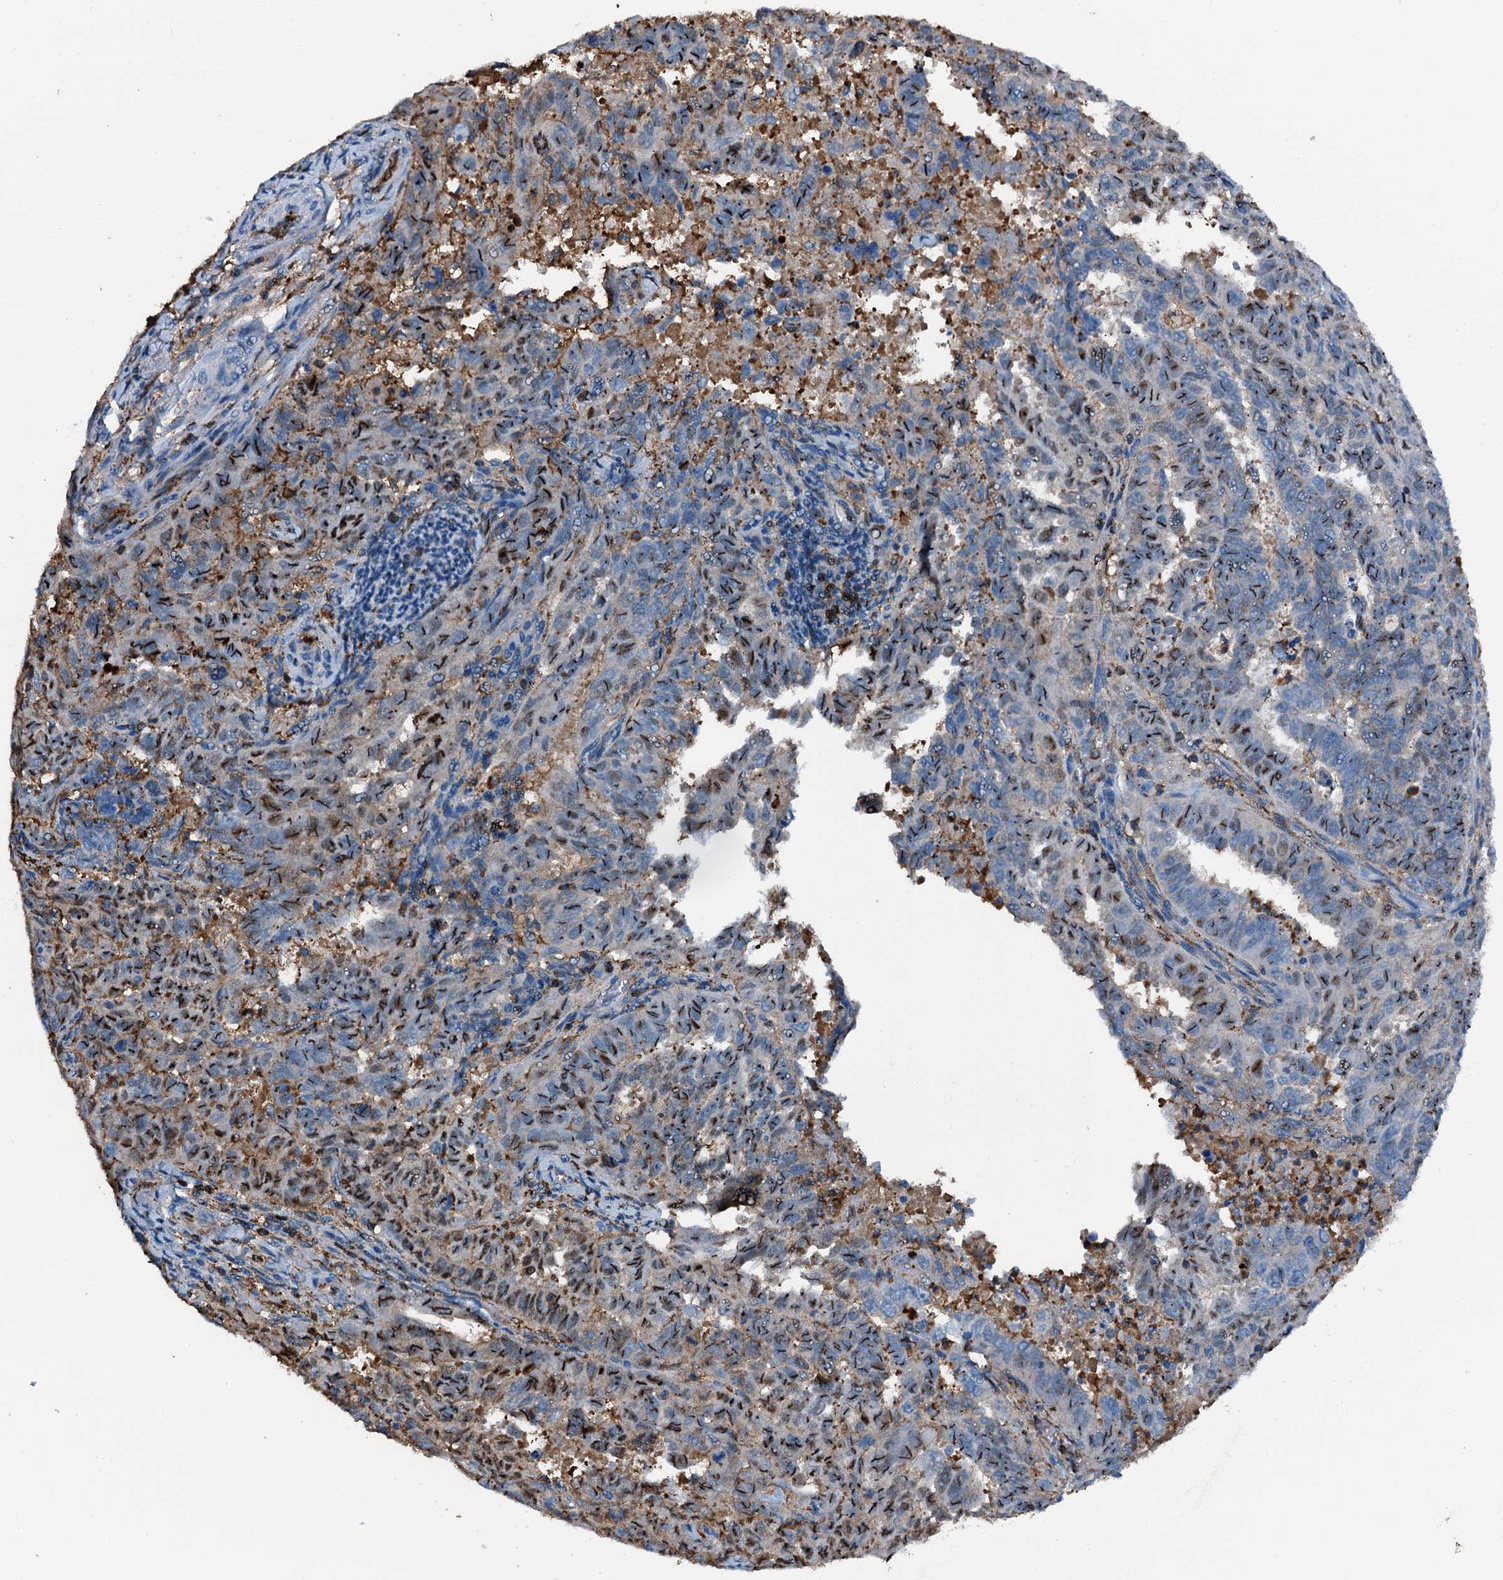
{"staining": {"intensity": "moderate", "quantity": "25%-75%", "location": "cytoplasmic/membranous,nuclear"}, "tissue": "endometrial cancer", "cell_type": "Tumor cells", "image_type": "cancer", "snomed": [{"axis": "morphology", "description": "Adenocarcinoma, NOS"}, {"axis": "topography", "description": "Endometrium"}], "caption": "IHC (DAB) staining of endometrial cancer (adenocarcinoma) shows moderate cytoplasmic/membranous and nuclear protein staining in approximately 25%-75% of tumor cells.", "gene": "MS4A4E", "patient": {"sex": "female", "age": 65}}